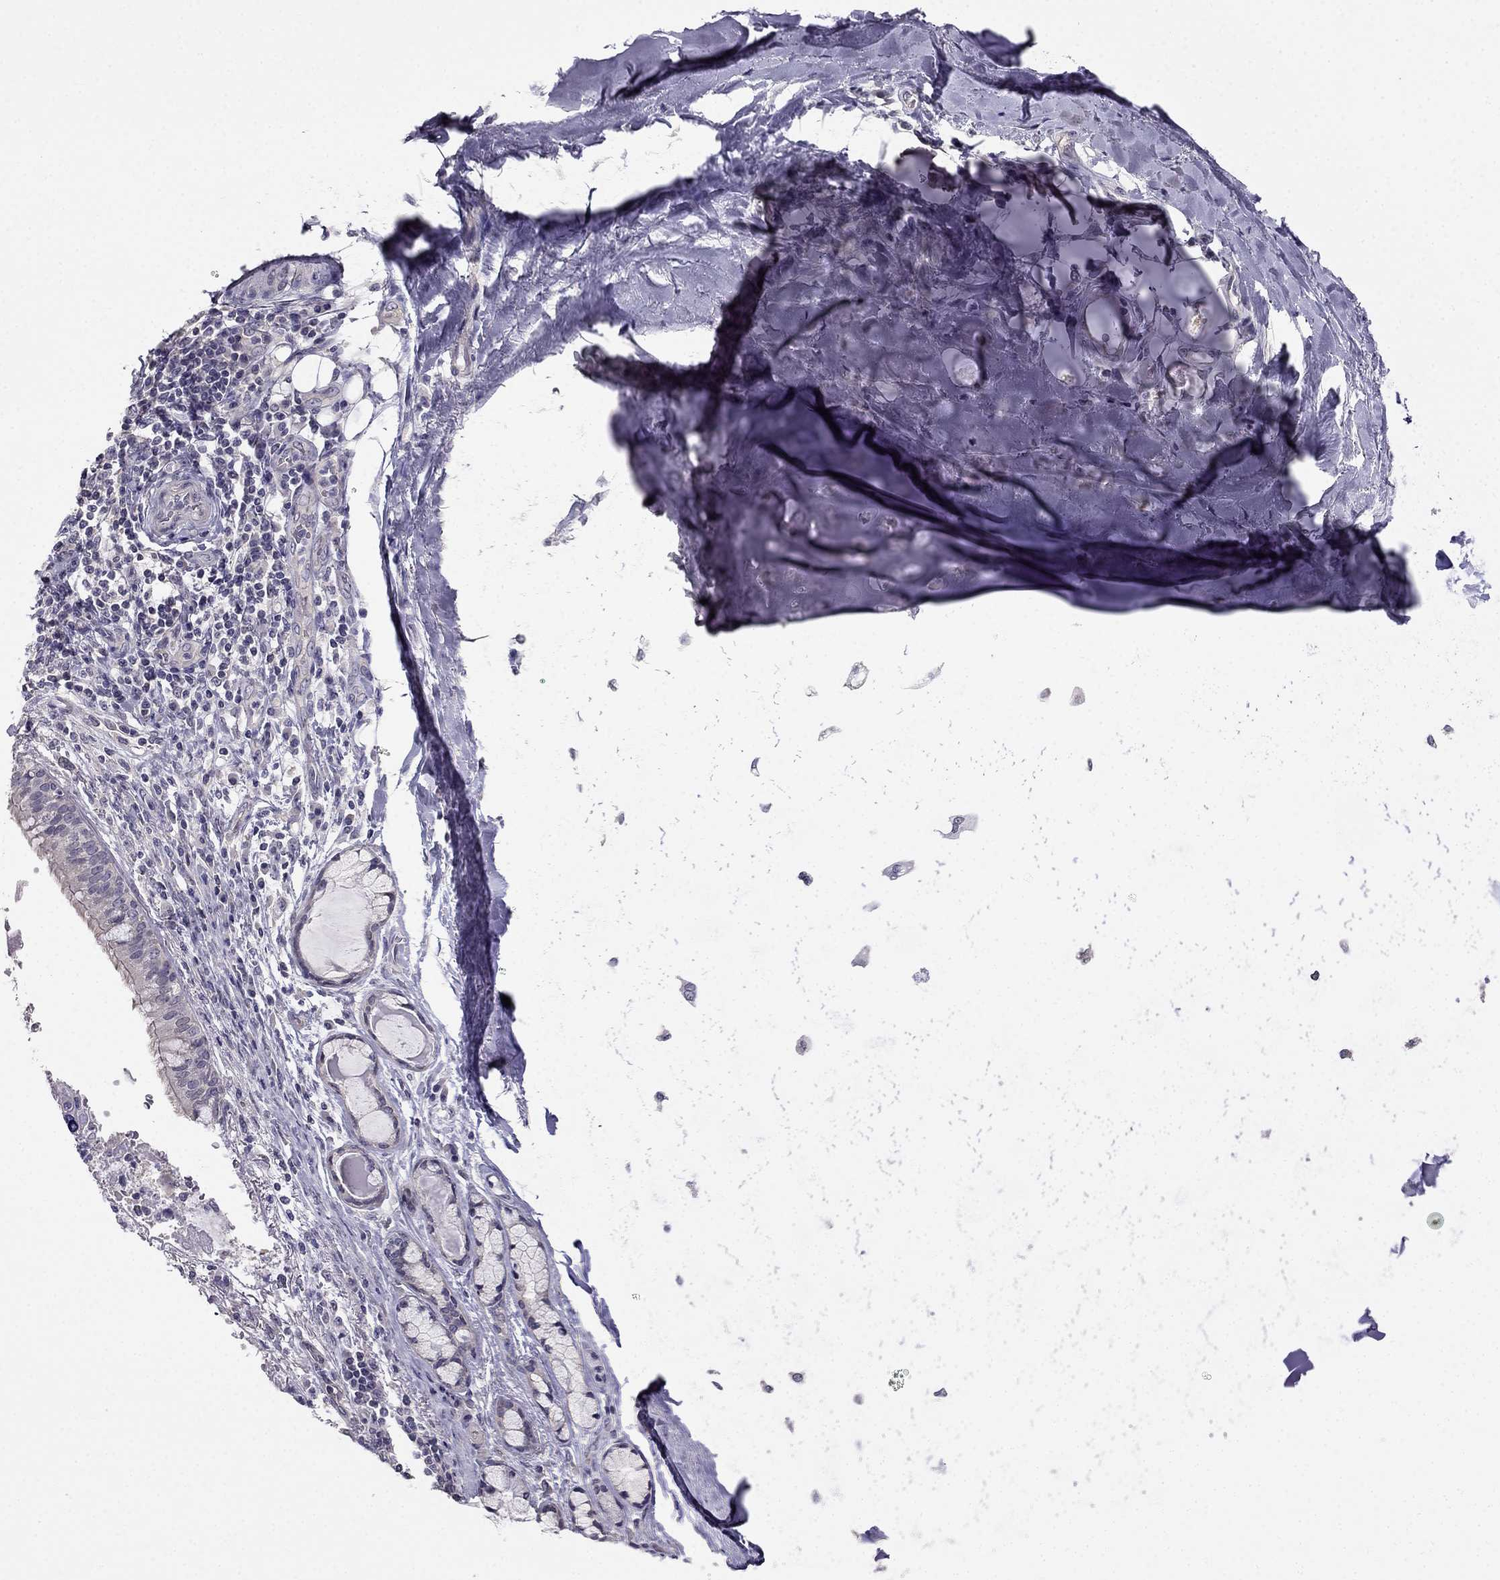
{"staining": {"intensity": "negative", "quantity": "none", "location": "none"}, "tissue": "bronchus", "cell_type": "Respiratory epithelial cells", "image_type": "normal", "snomed": [{"axis": "morphology", "description": "Normal tissue, NOS"}, {"axis": "morphology", "description": "Squamous cell carcinoma, NOS"}, {"axis": "topography", "description": "Bronchus"}, {"axis": "topography", "description": "Lung"}], "caption": "This is an IHC histopathology image of normal bronchus. There is no staining in respiratory epithelial cells.", "gene": "HSFX1", "patient": {"sex": "male", "age": 69}}